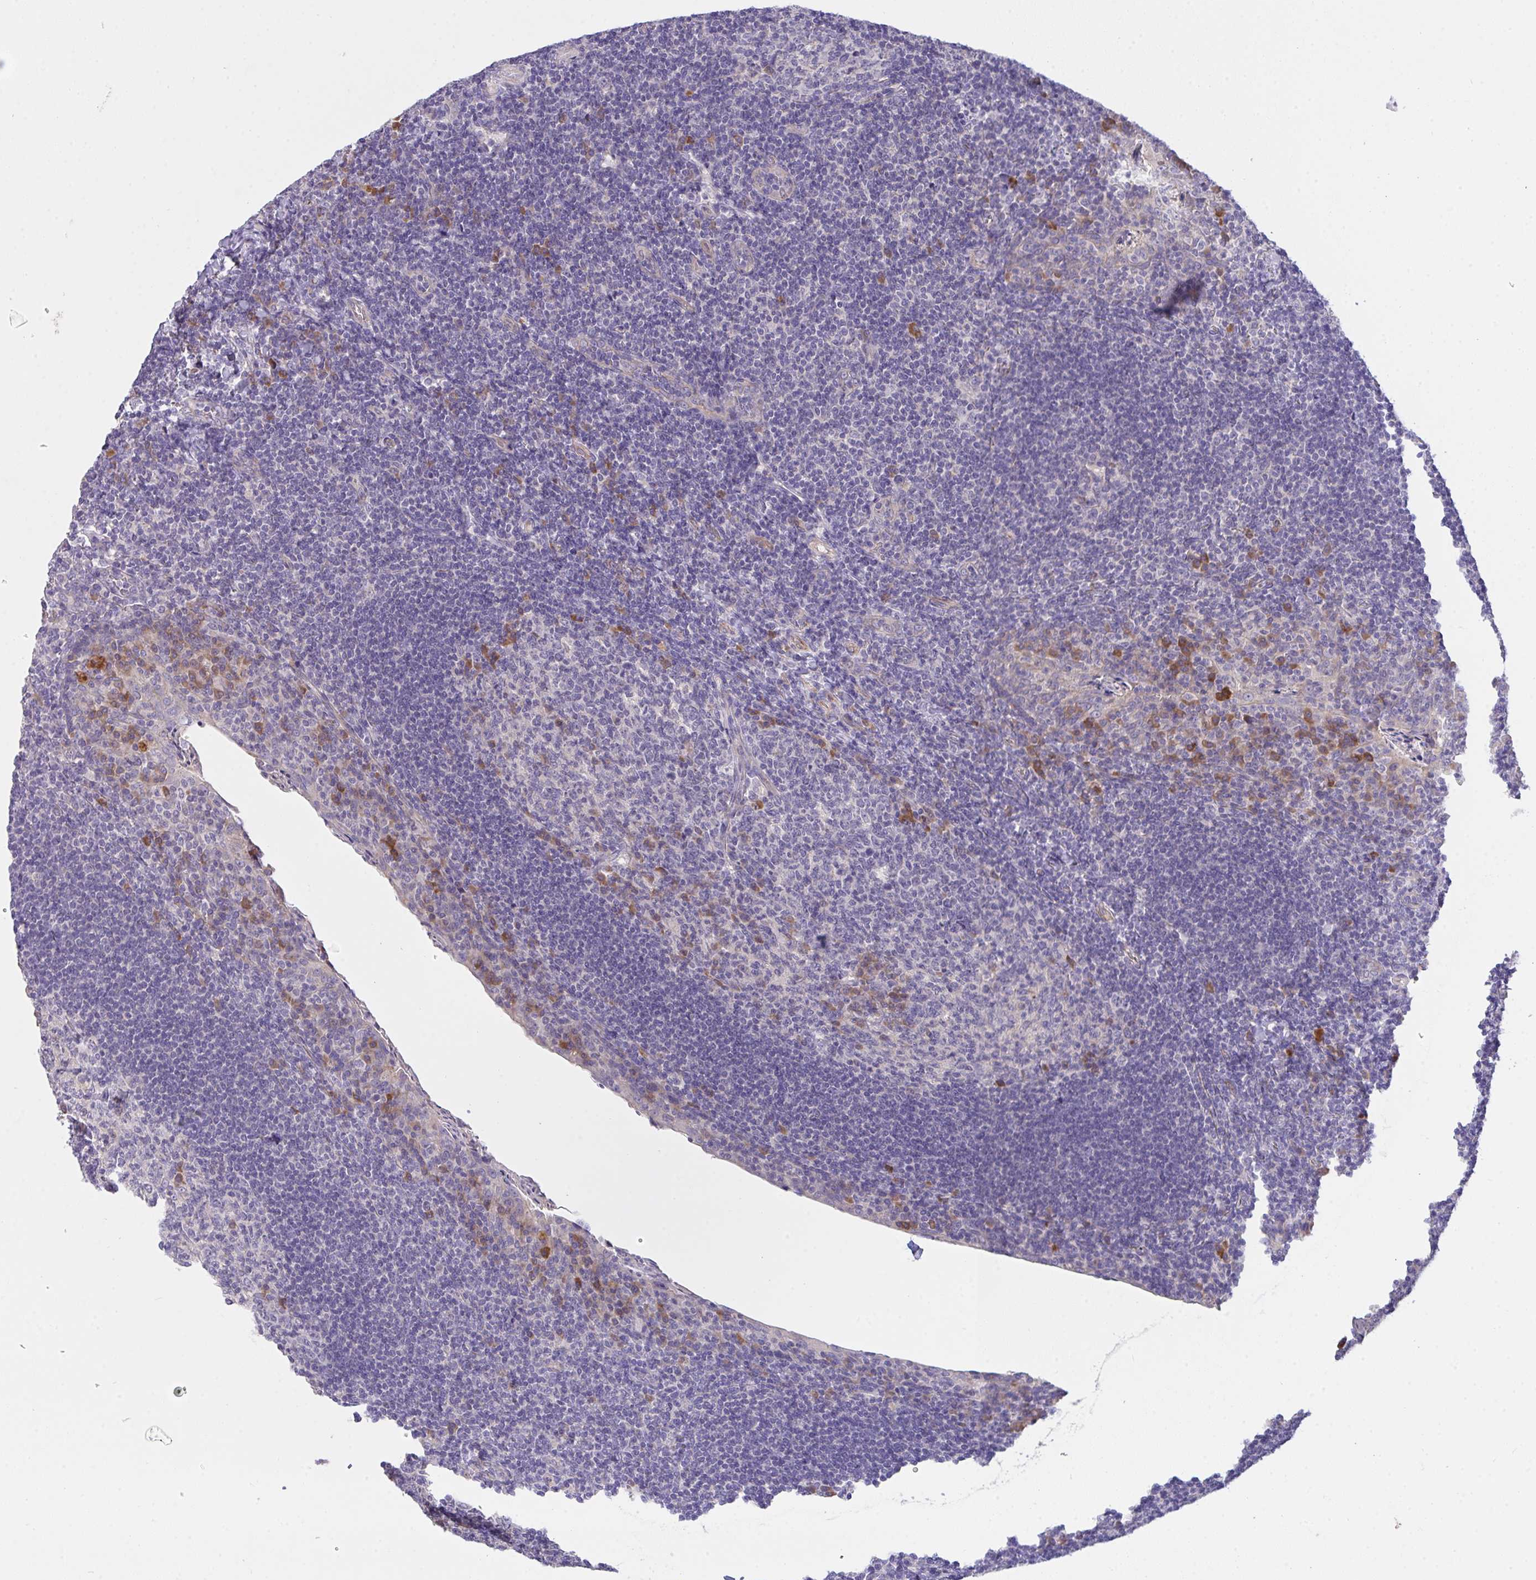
{"staining": {"intensity": "moderate", "quantity": "<25%", "location": "cytoplasmic/membranous"}, "tissue": "tonsil", "cell_type": "Germinal center cells", "image_type": "normal", "snomed": [{"axis": "morphology", "description": "Normal tissue, NOS"}, {"axis": "topography", "description": "Tonsil"}], "caption": "High-power microscopy captured an immunohistochemistry (IHC) histopathology image of benign tonsil, revealing moderate cytoplasmic/membranous staining in about <25% of germinal center cells.", "gene": "ZNF581", "patient": {"sex": "male", "age": 17}}